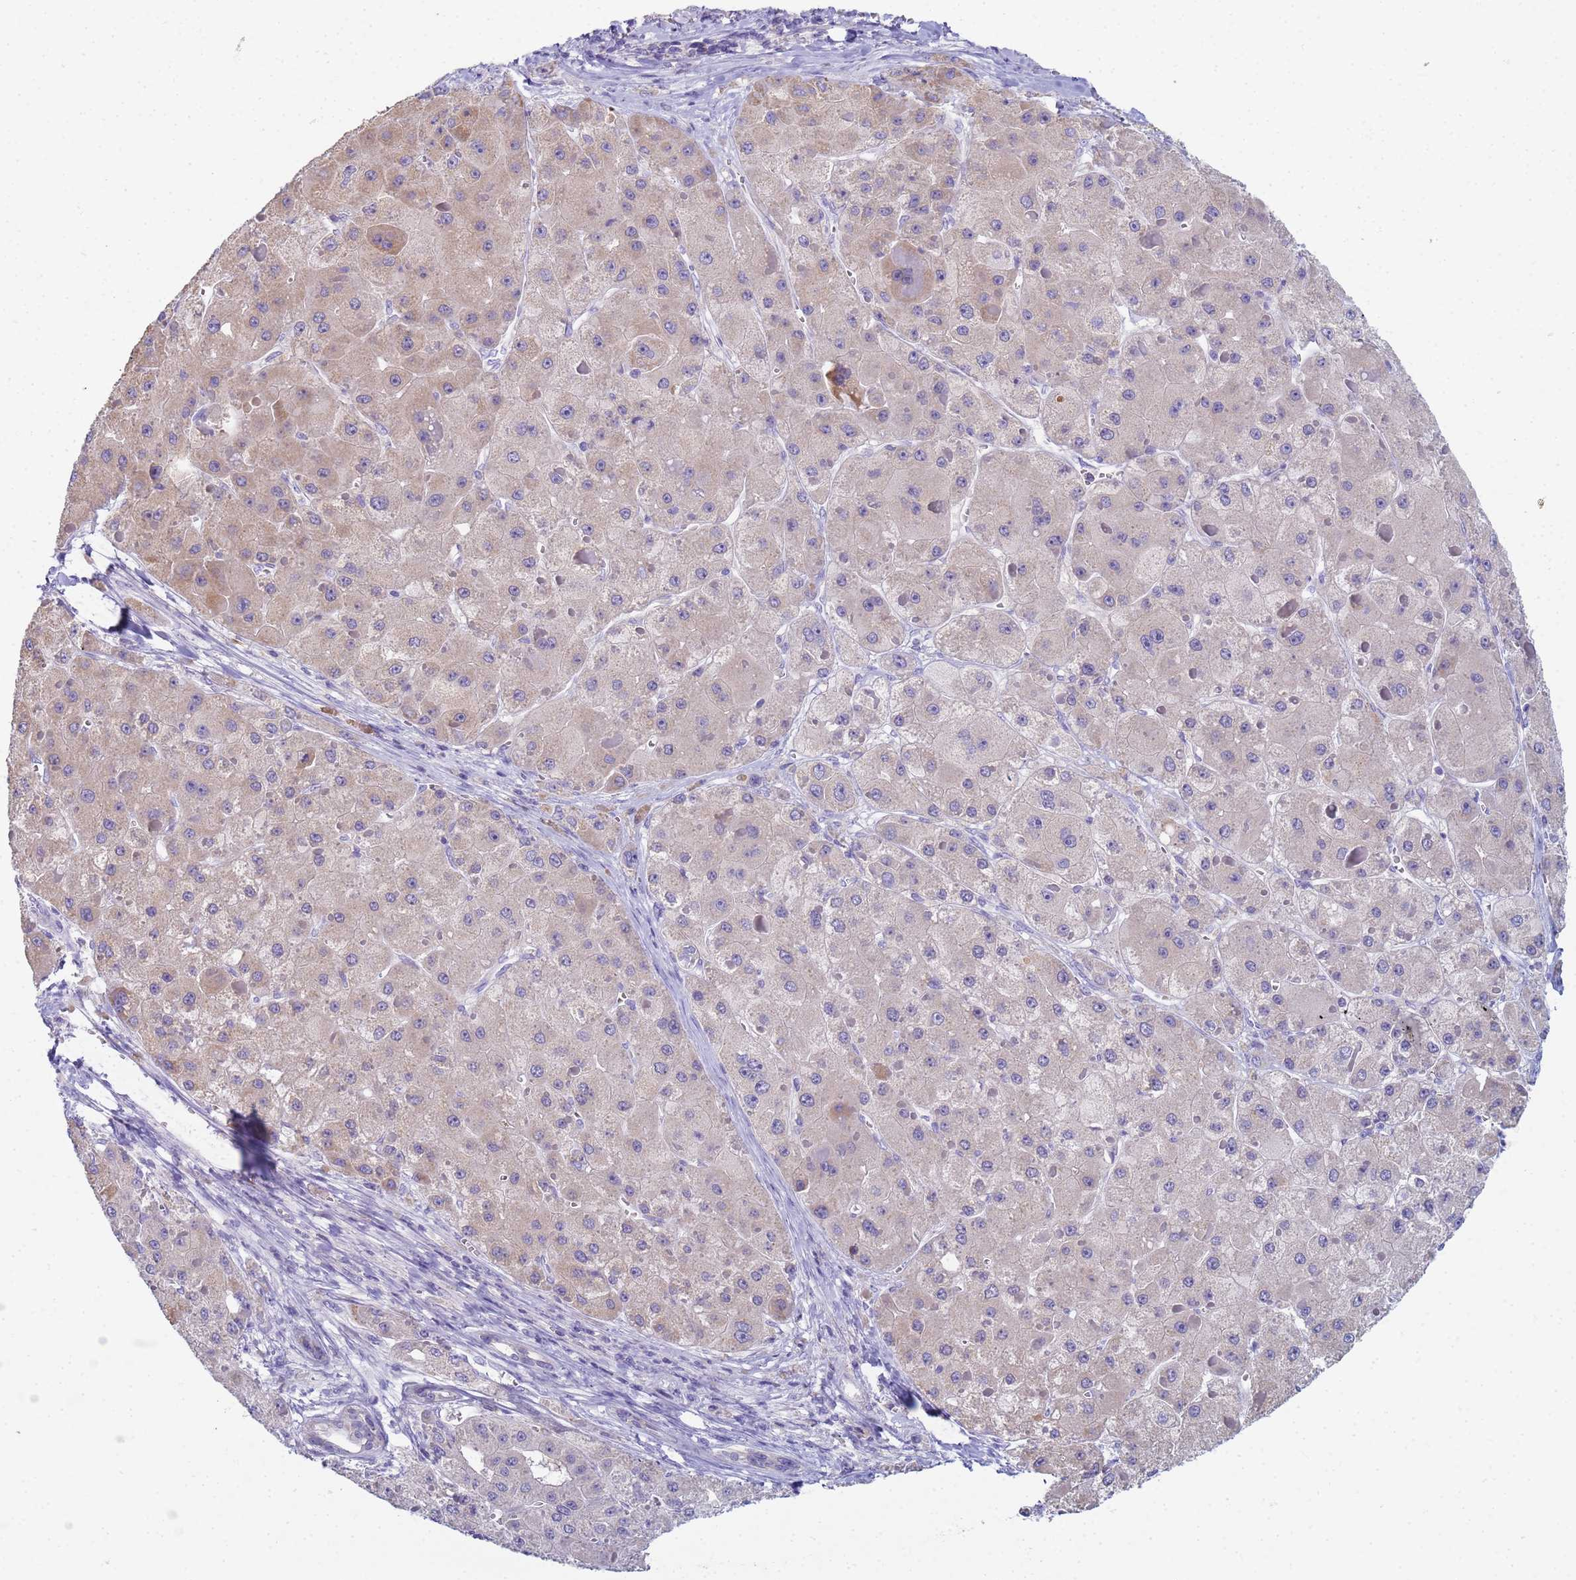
{"staining": {"intensity": "weak", "quantity": "<25%", "location": "cytoplasmic/membranous"}, "tissue": "liver cancer", "cell_type": "Tumor cells", "image_type": "cancer", "snomed": [{"axis": "morphology", "description": "Carcinoma, Hepatocellular, NOS"}, {"axis": "topography", "description": "Liver"}], "caption": "Tumor cells are negative for protein expression in human hepatocellular carcinoma (liver).", "gene": "CR1", "patient": {"sex": "female", "age": 73}}